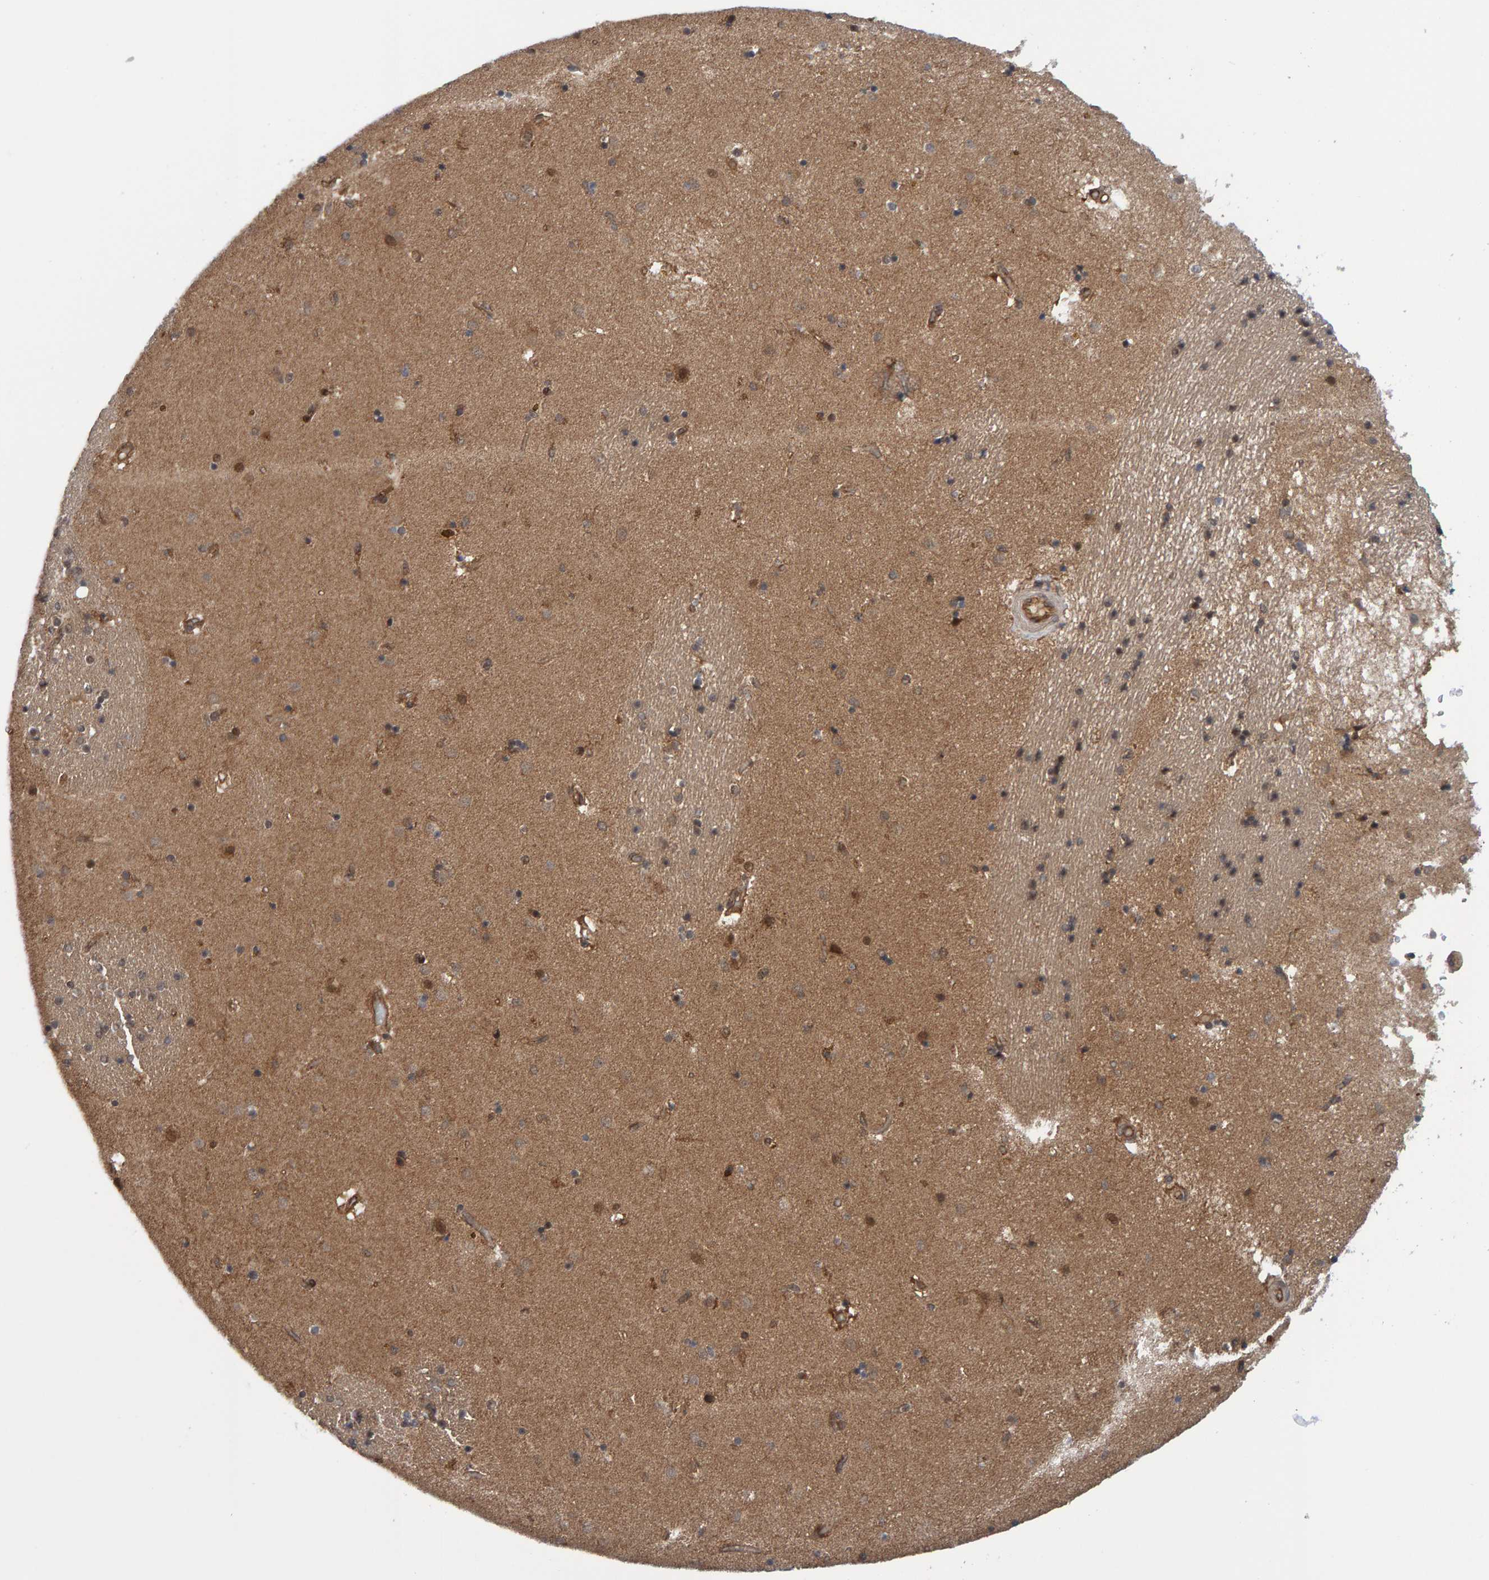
{"staining": {"intensity": "moderate", "quantity": "25%-75%", "location": "cytoplasmic/membranous,nuclear"}, "tissue": "caudate", "cell_type": "Glial cells", "image_type": "normal", "snomed": [{"axis": "morphology", "description": "Normal tissue, NOS"}, {"axis": "topography", "description": "Lateral ventricle wall"}], "caption": "Normal caudate displays moderate cytoplasmic/membranous,nuclear positivity in approximately 25%-75% of glial cells.", "gene": "SCRN2", "patient": {"sex": "male", "age": 70}}